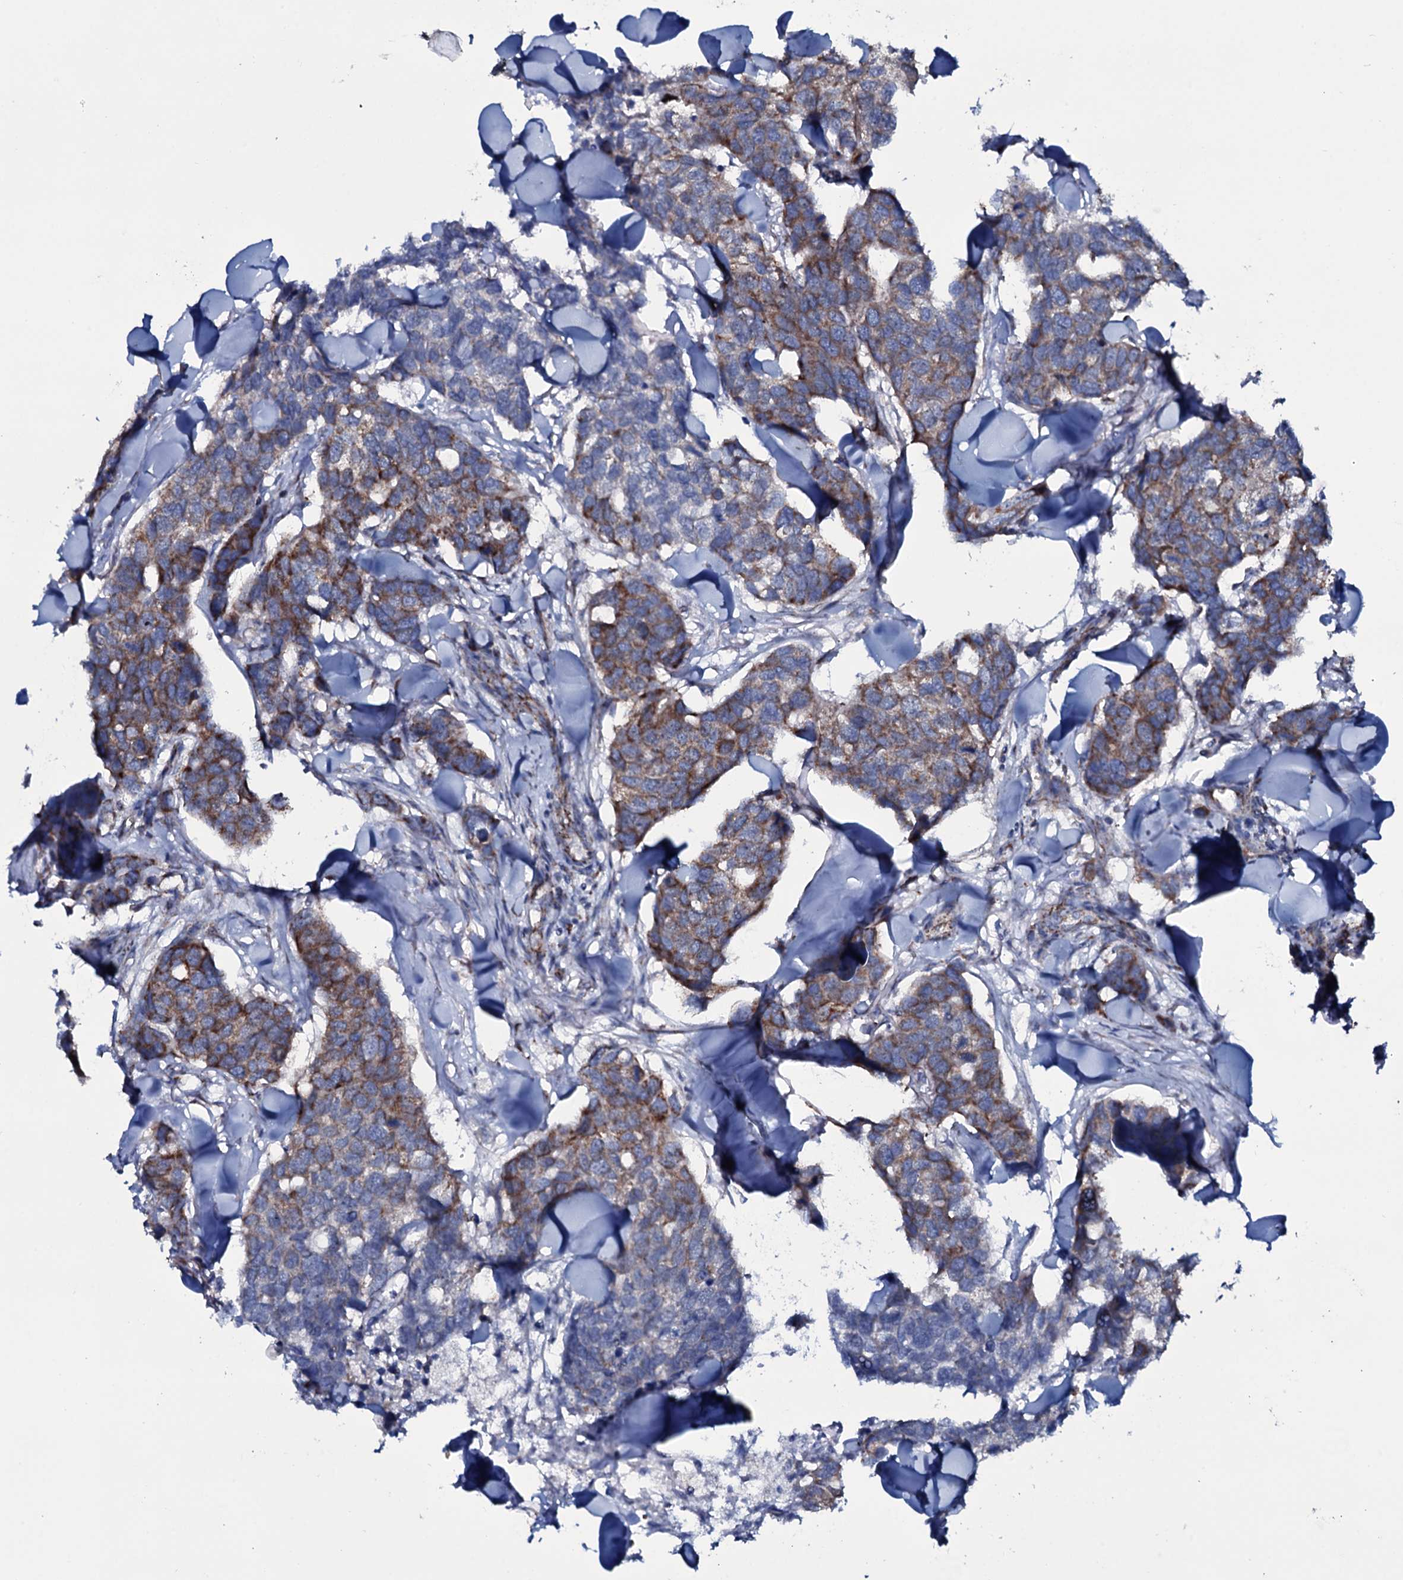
{"staining": {"intensity": "moderate", "quantity": ">75%", "location": "cytoplasmic/membranous"}, "tissue": "breast cancer", "cell_type": "Tumor cells", "image_type": "cancer", "snomed": [{"axis": "morphology", "description": "Duct carcinoma"}, {"axis": "topography", "description": "Breast"}], "caption": "High-power microscopy captured an IHC histopathology image of breast cancer, revealing moderate cytoplasmic/membranous positivity in about >75% of tumor cells. (DAB (3,3'-diaminobenzidine) = brown stain, brightfield microscopy at high magnification).", "gene": "MRPS35", "patient": {"sex": "female", "age": 83}}